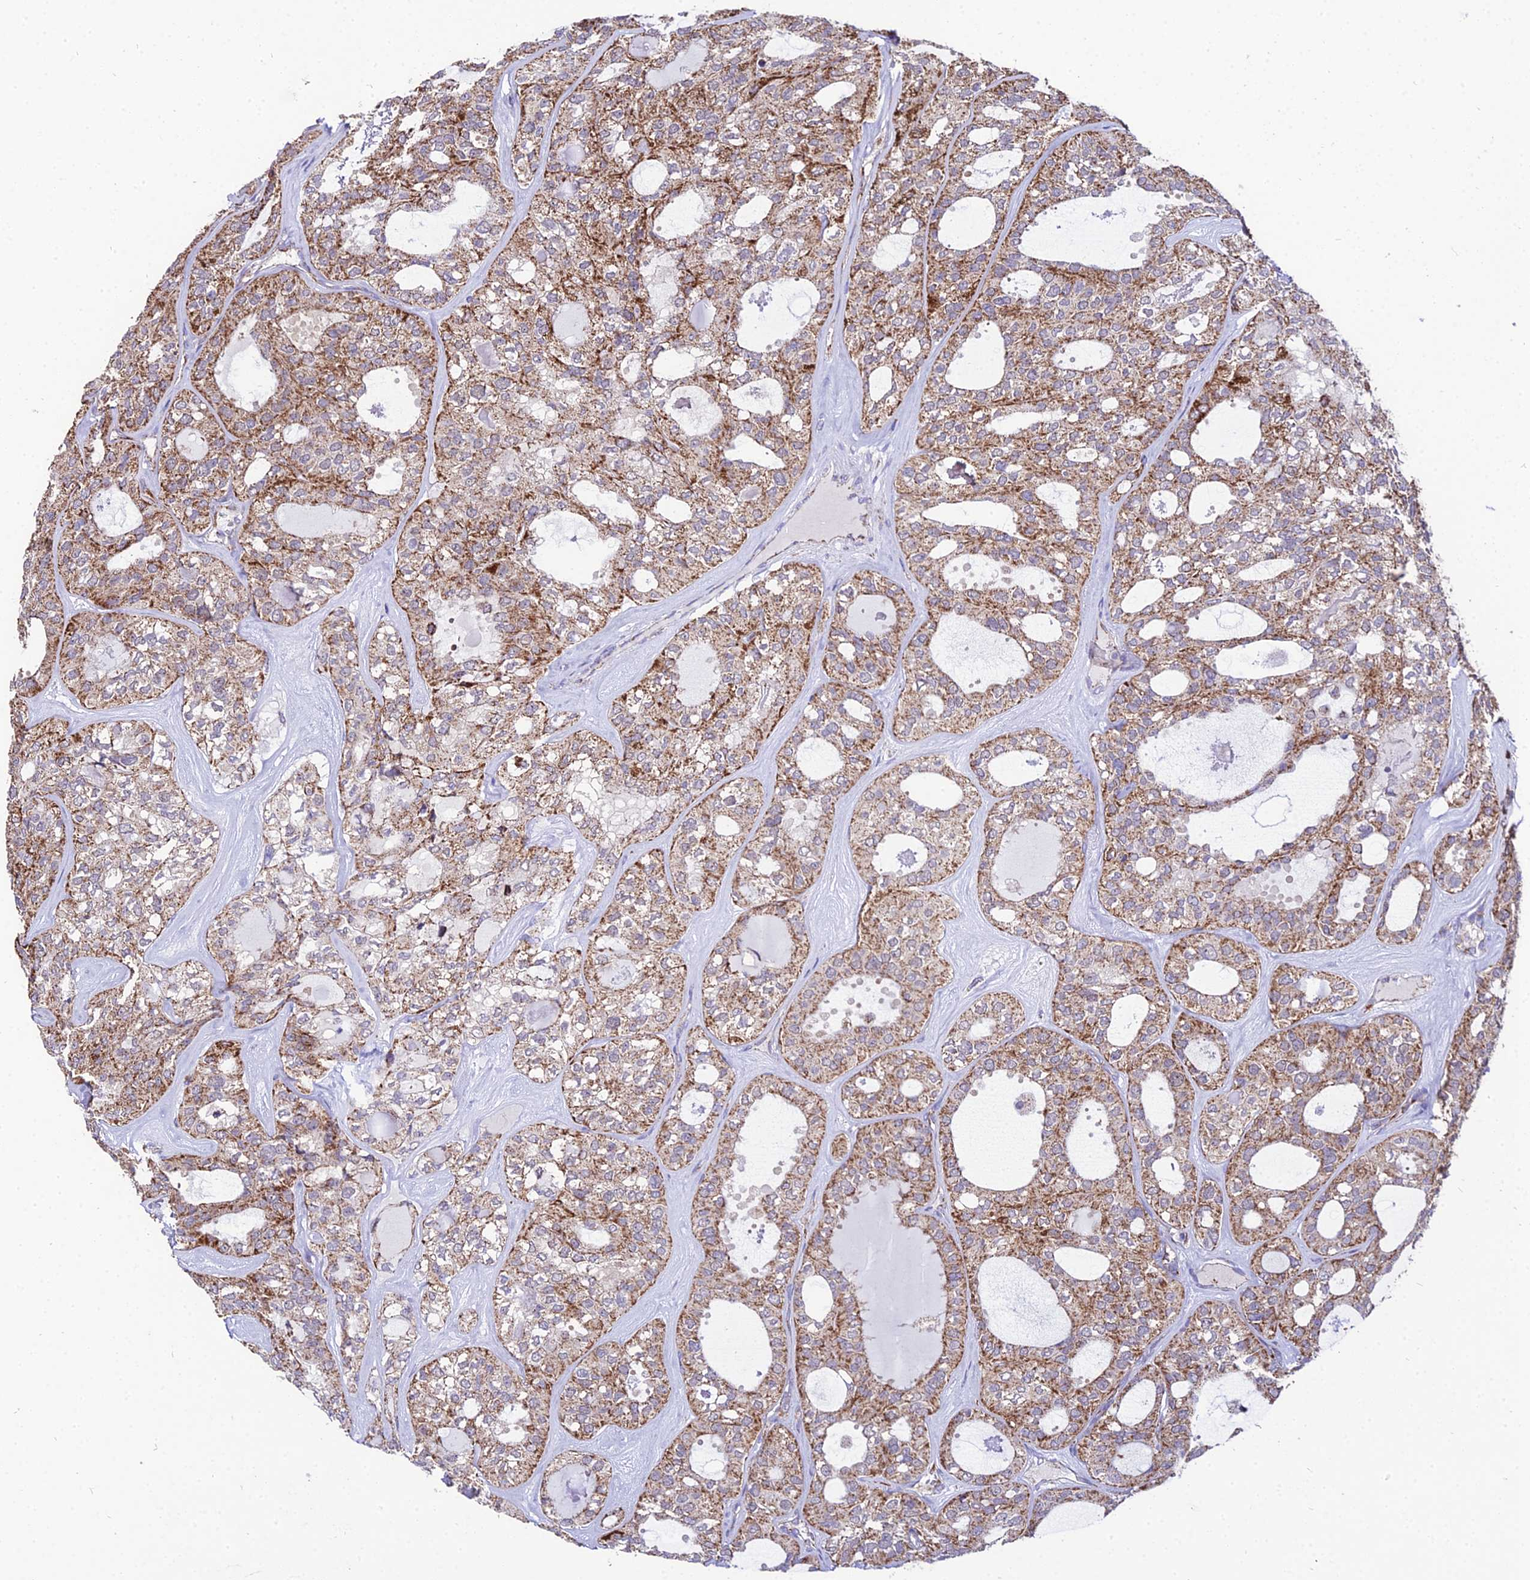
{"staining": {"intensity": "moderate", "quantity": ">75%", "location": "cytoplasmic/membranous"}, "tissue": "thyroid cancer", "cell_type": "Tumor cells", "image_type": "cancer", "snomed": [{"axis": "morphology", "description": "Follicular adenoma carcinoma, NOS"}, {"axis": "topography", "description": "Thyroid gland"}], "caption": "Protein staining demonstrates moderate cytoplasmic/membranous staining in about >75% of tumor cells in follicular adenoma carcinoma (thyroid).", "gene": "PSMD2", "patient": {"sex": "male", "age": 75}}